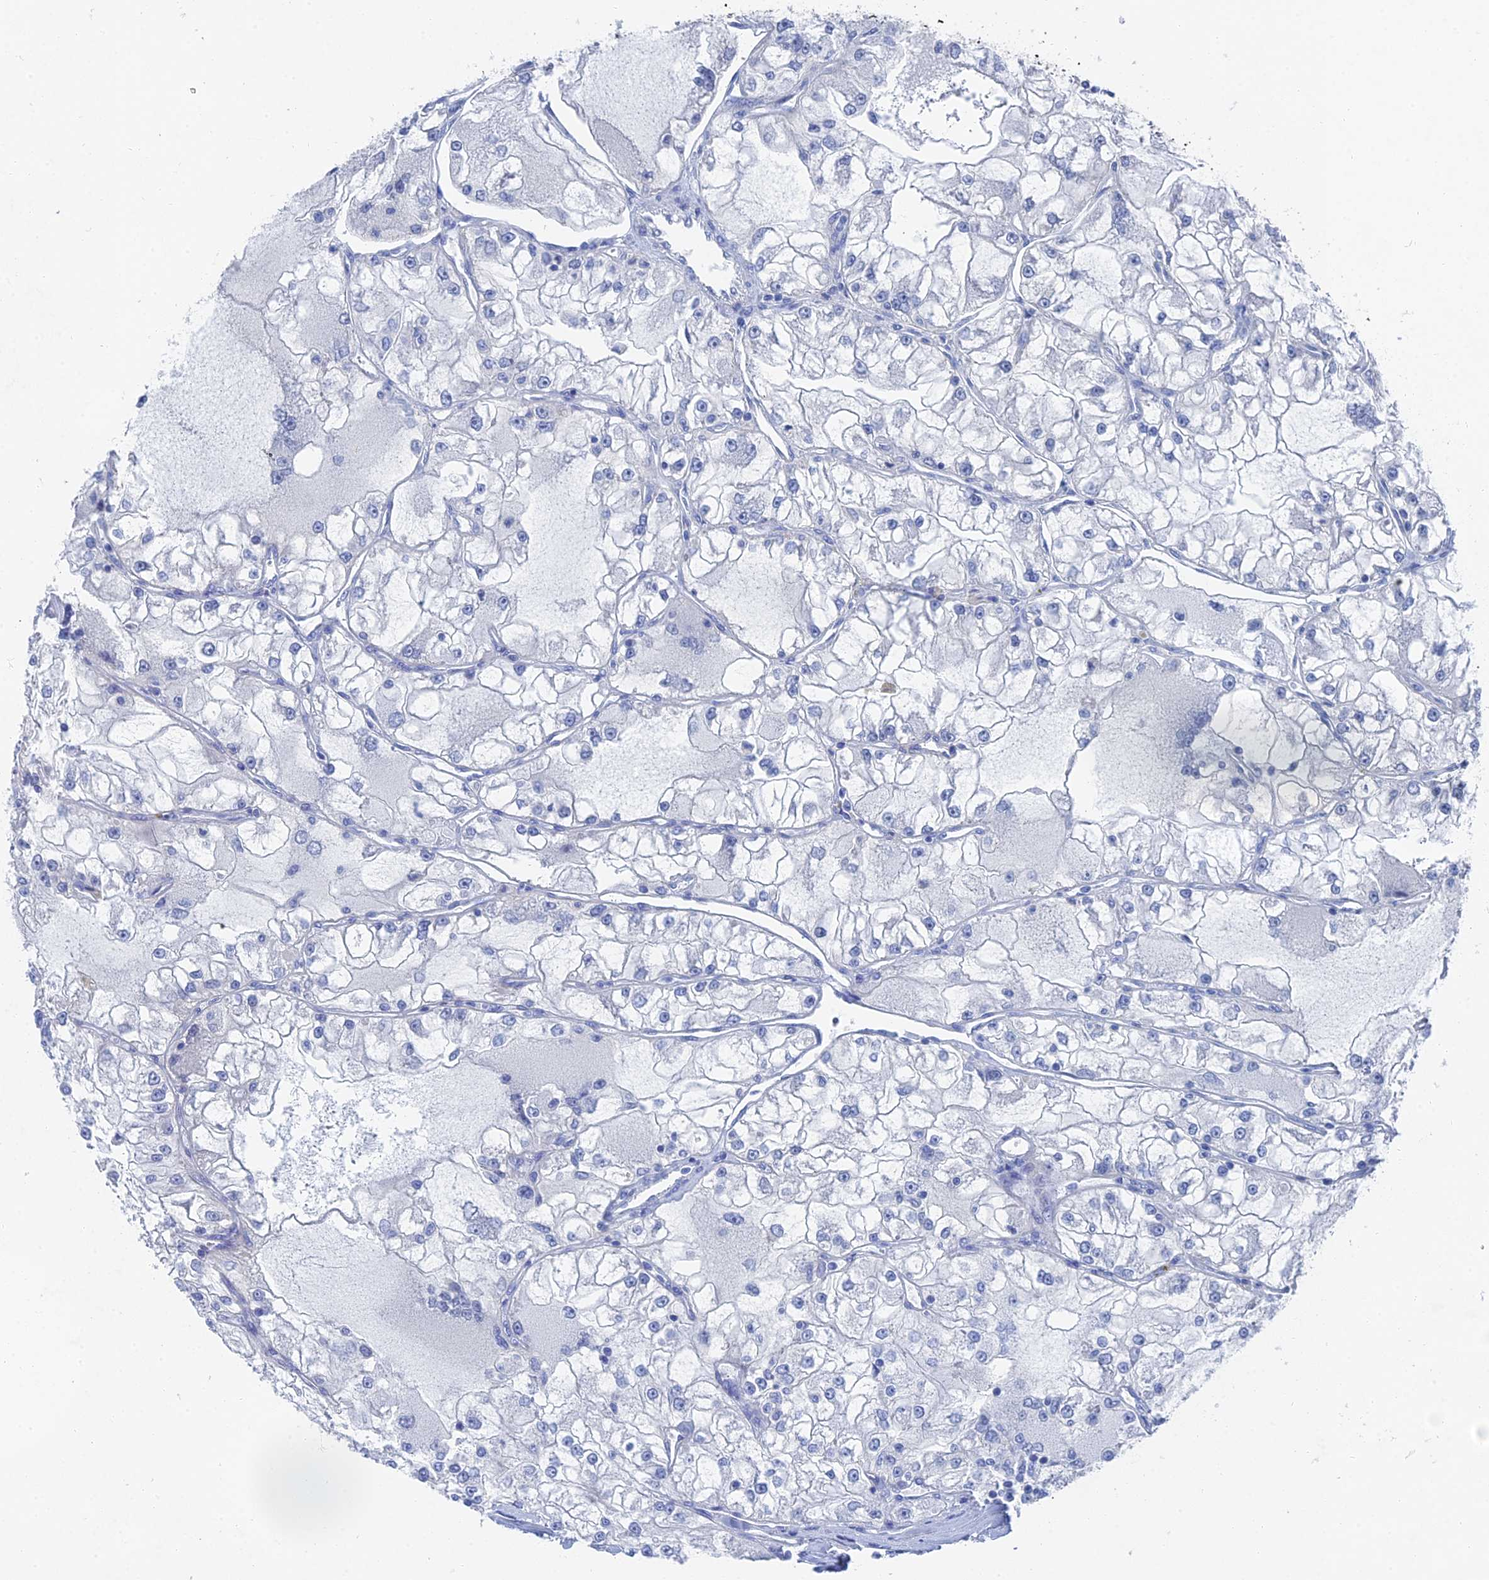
{"staining": {"intensity": "negative", "quantity": "none", "location": "none"}, "tissue": "renal cancer", "cell_type": "Tumor cells", "image_type": "cancer", "snomed": [{"axis": "morphology", "description": "Adenocarcinoma, NOS"}, {"axis": "topography", "description": "Kidney"}], "caption": "Immunohistochemistry micrograph of renal cancer (adenocarcinoma) stained for a protein (brown), which reveals no expression in tumor cells.", "gene": "GFAP", "patient": {"sex": "female", "age": 72}}